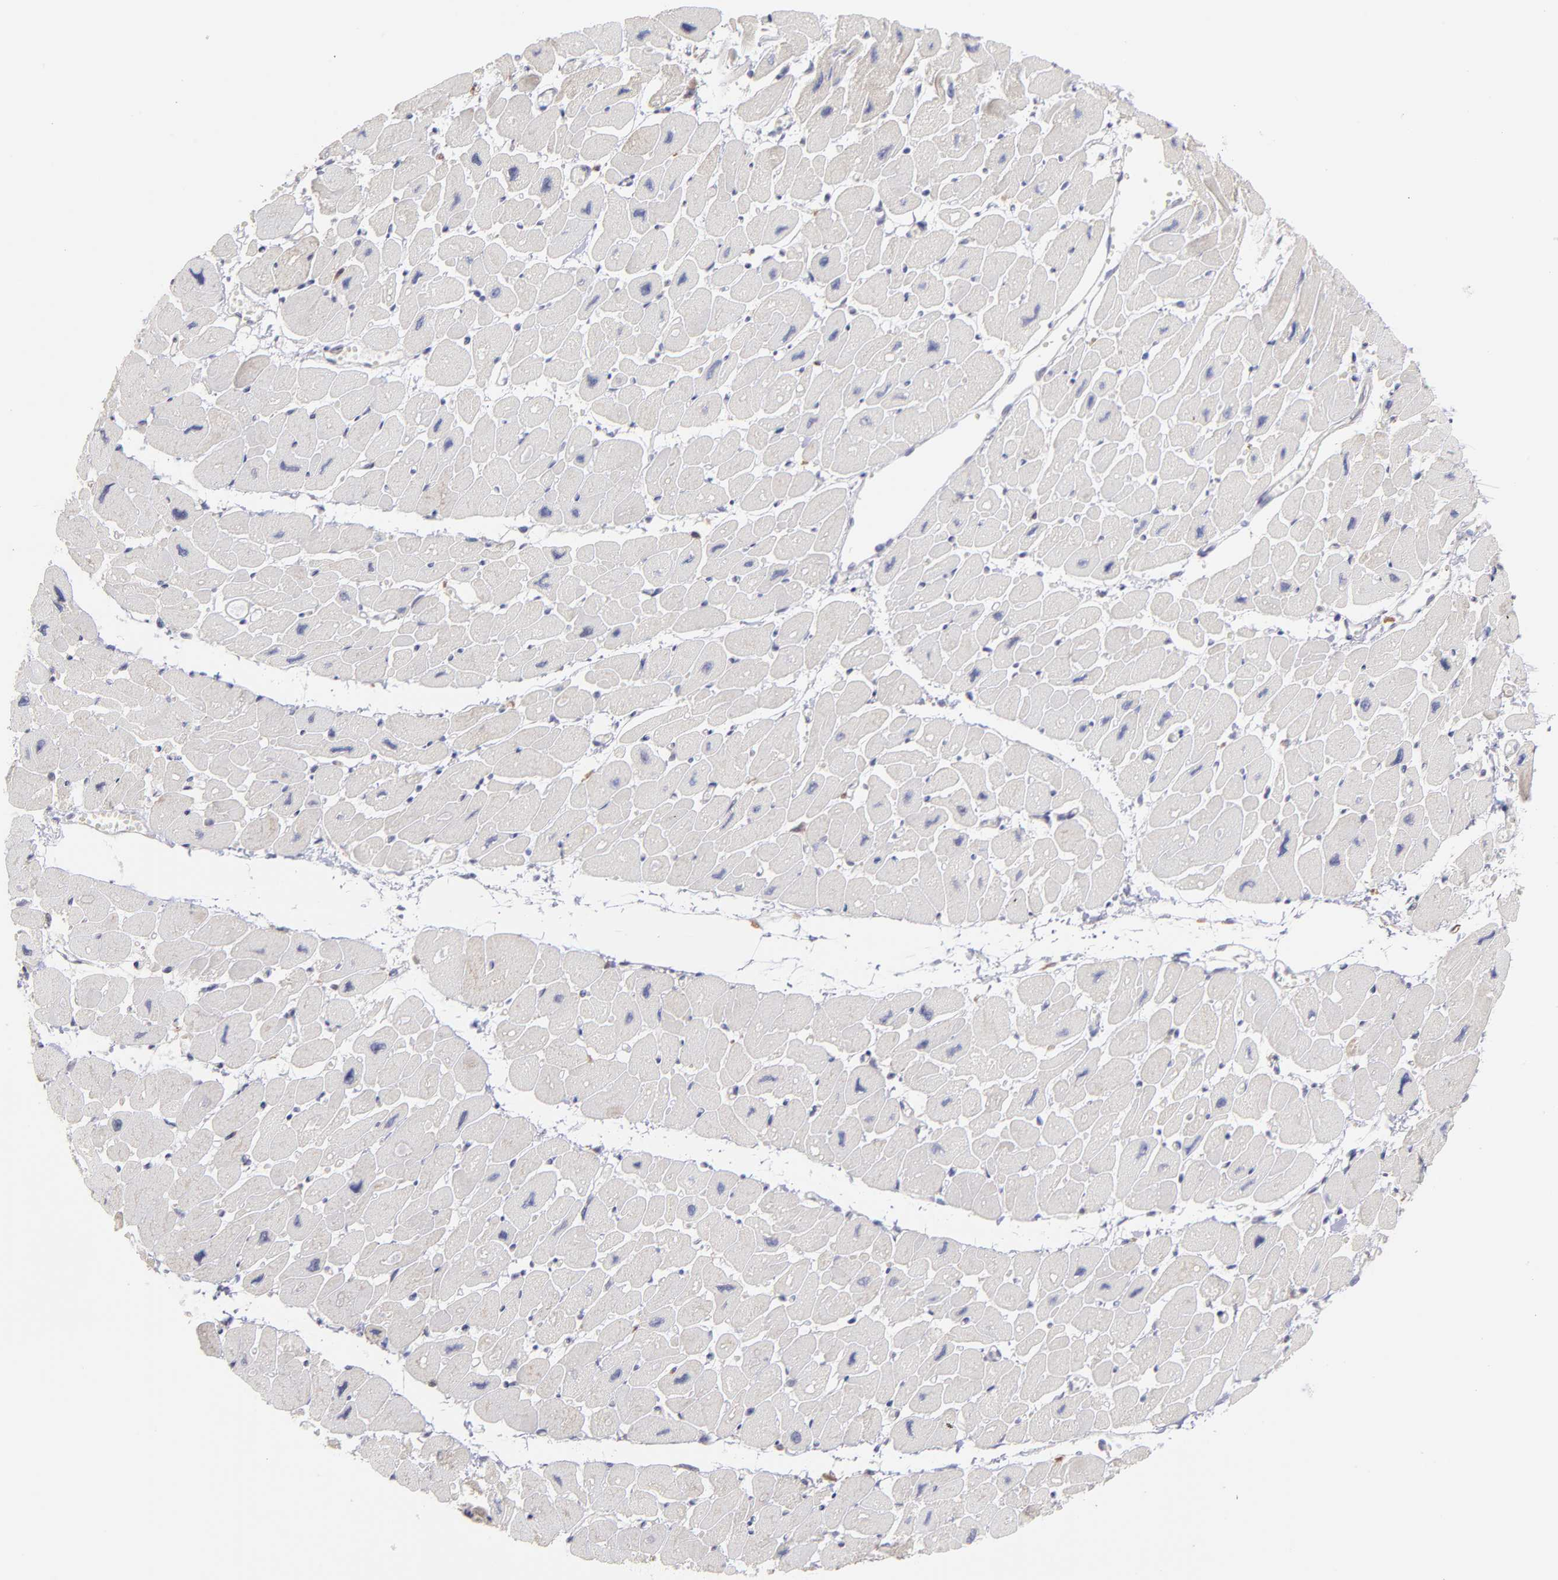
{"staining": {"intensity": "negative", "quantity": "none", "location": "none"}, "tissue": "heart muscle", "cell_type": "Cardiomyocytes", "image_type": "normal", "snomed": [{"axis": "morphology", "description": "Normal tissue, NOS"}, {"axis": "topography", "description": "Heart"}], "caption": "A micrograph of heart muscle stained for a protein demonstrates no brown staining in cardiomyocytes. The staining is performed using DAB (3,3'-diaminobenzidine) brown chromogen with nuclei counter-stained in using hematoxylin.", "gene": "OAS1", "patient": {"sex": "female", "age": 54}}